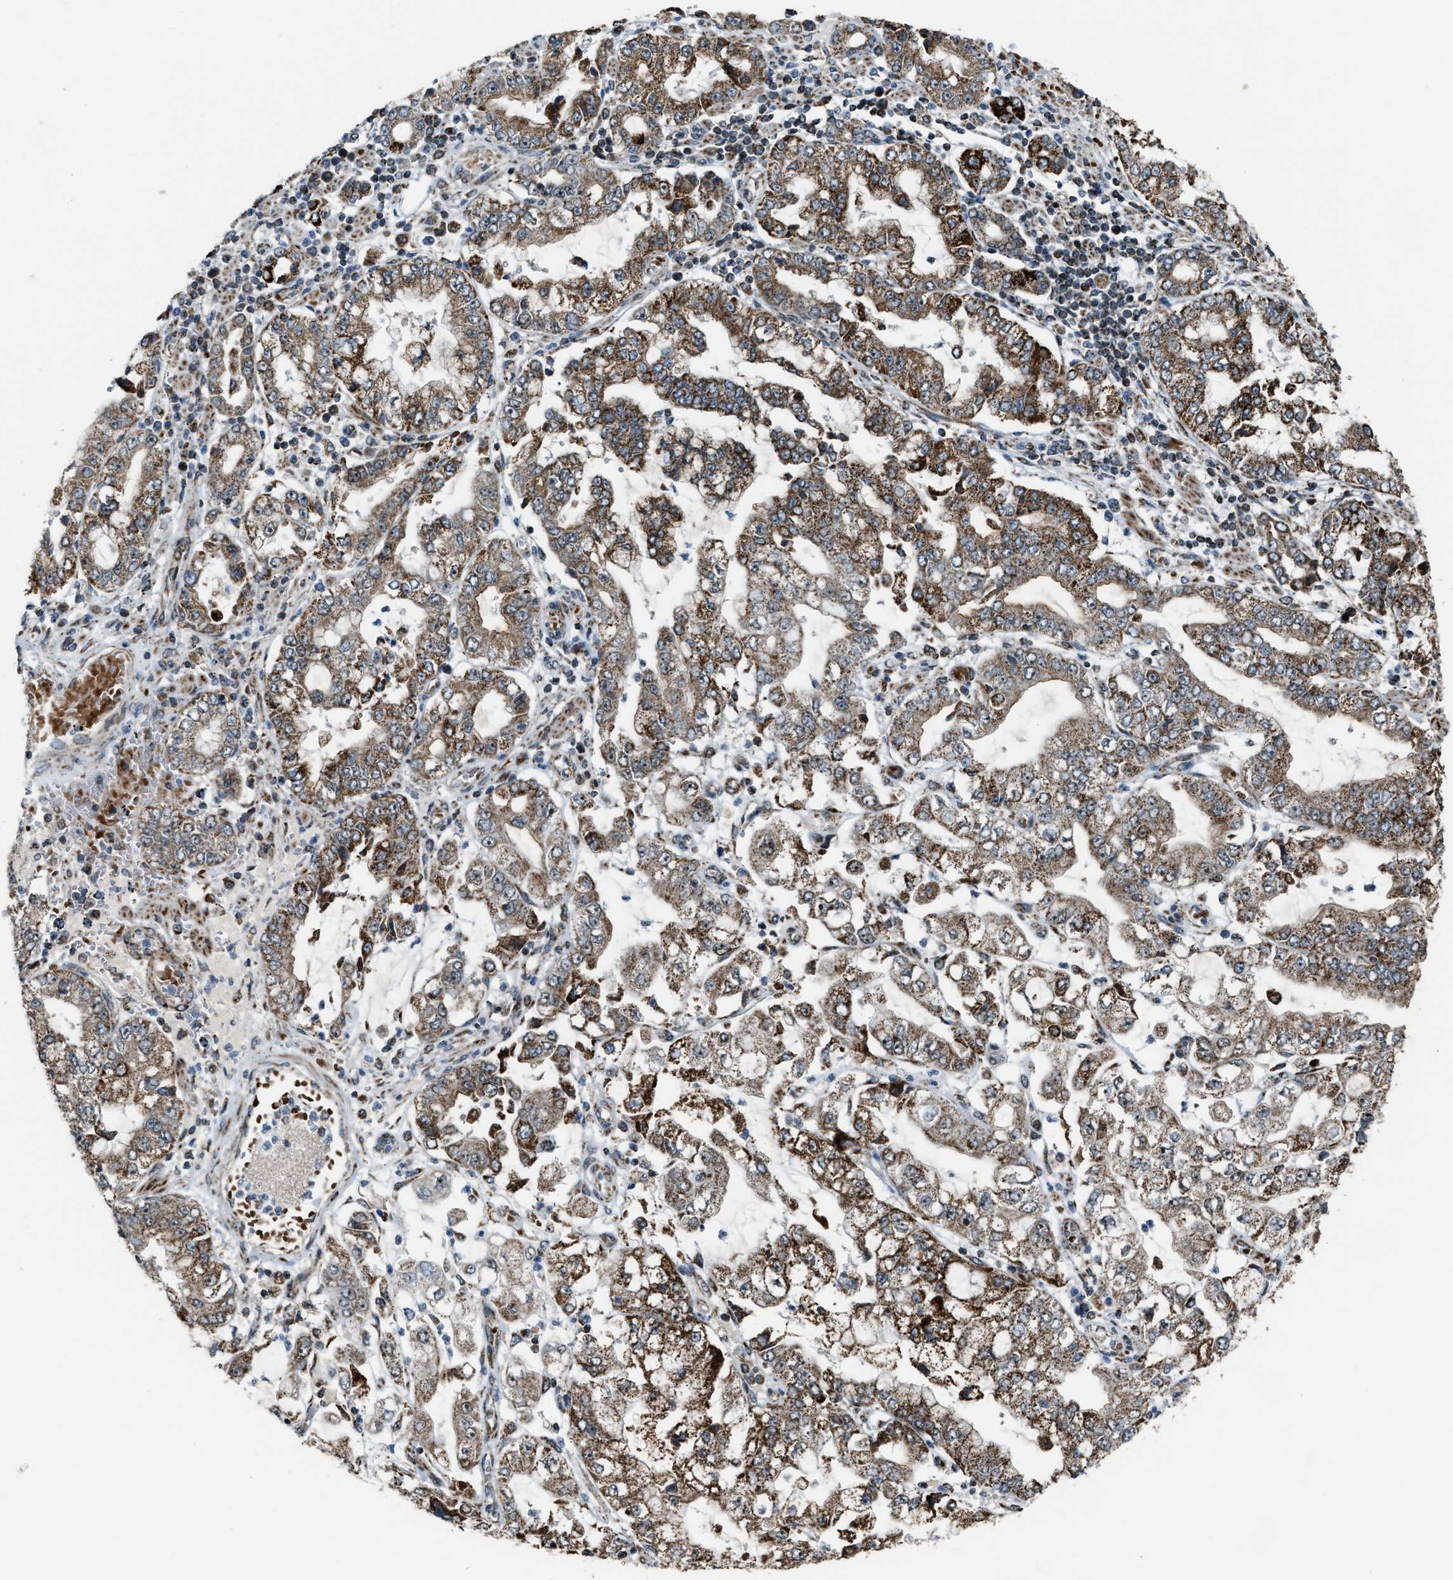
{"staining": {"intensity": "strong", "quantity": ">75%", "location": "cytoplasmic/membranous"}, "tissue": "stomach cancer", "cell_type": "Tumor cells", "image_type": "cancer", "snomed": [{"axis": "morphology", "description": "Adenocarcinoma, NOS"}, {"axis": "topography", "description": "Stomach"}], "caption": "An image showing strong cytoplasmic/membranous staining in approximately >75% of tumor cells in adenocarcinoma (stomach), as visualized by brown immunohistochemical staining.", "gene": "CHN2", "patient": {"sex": "male", "age": 76}}